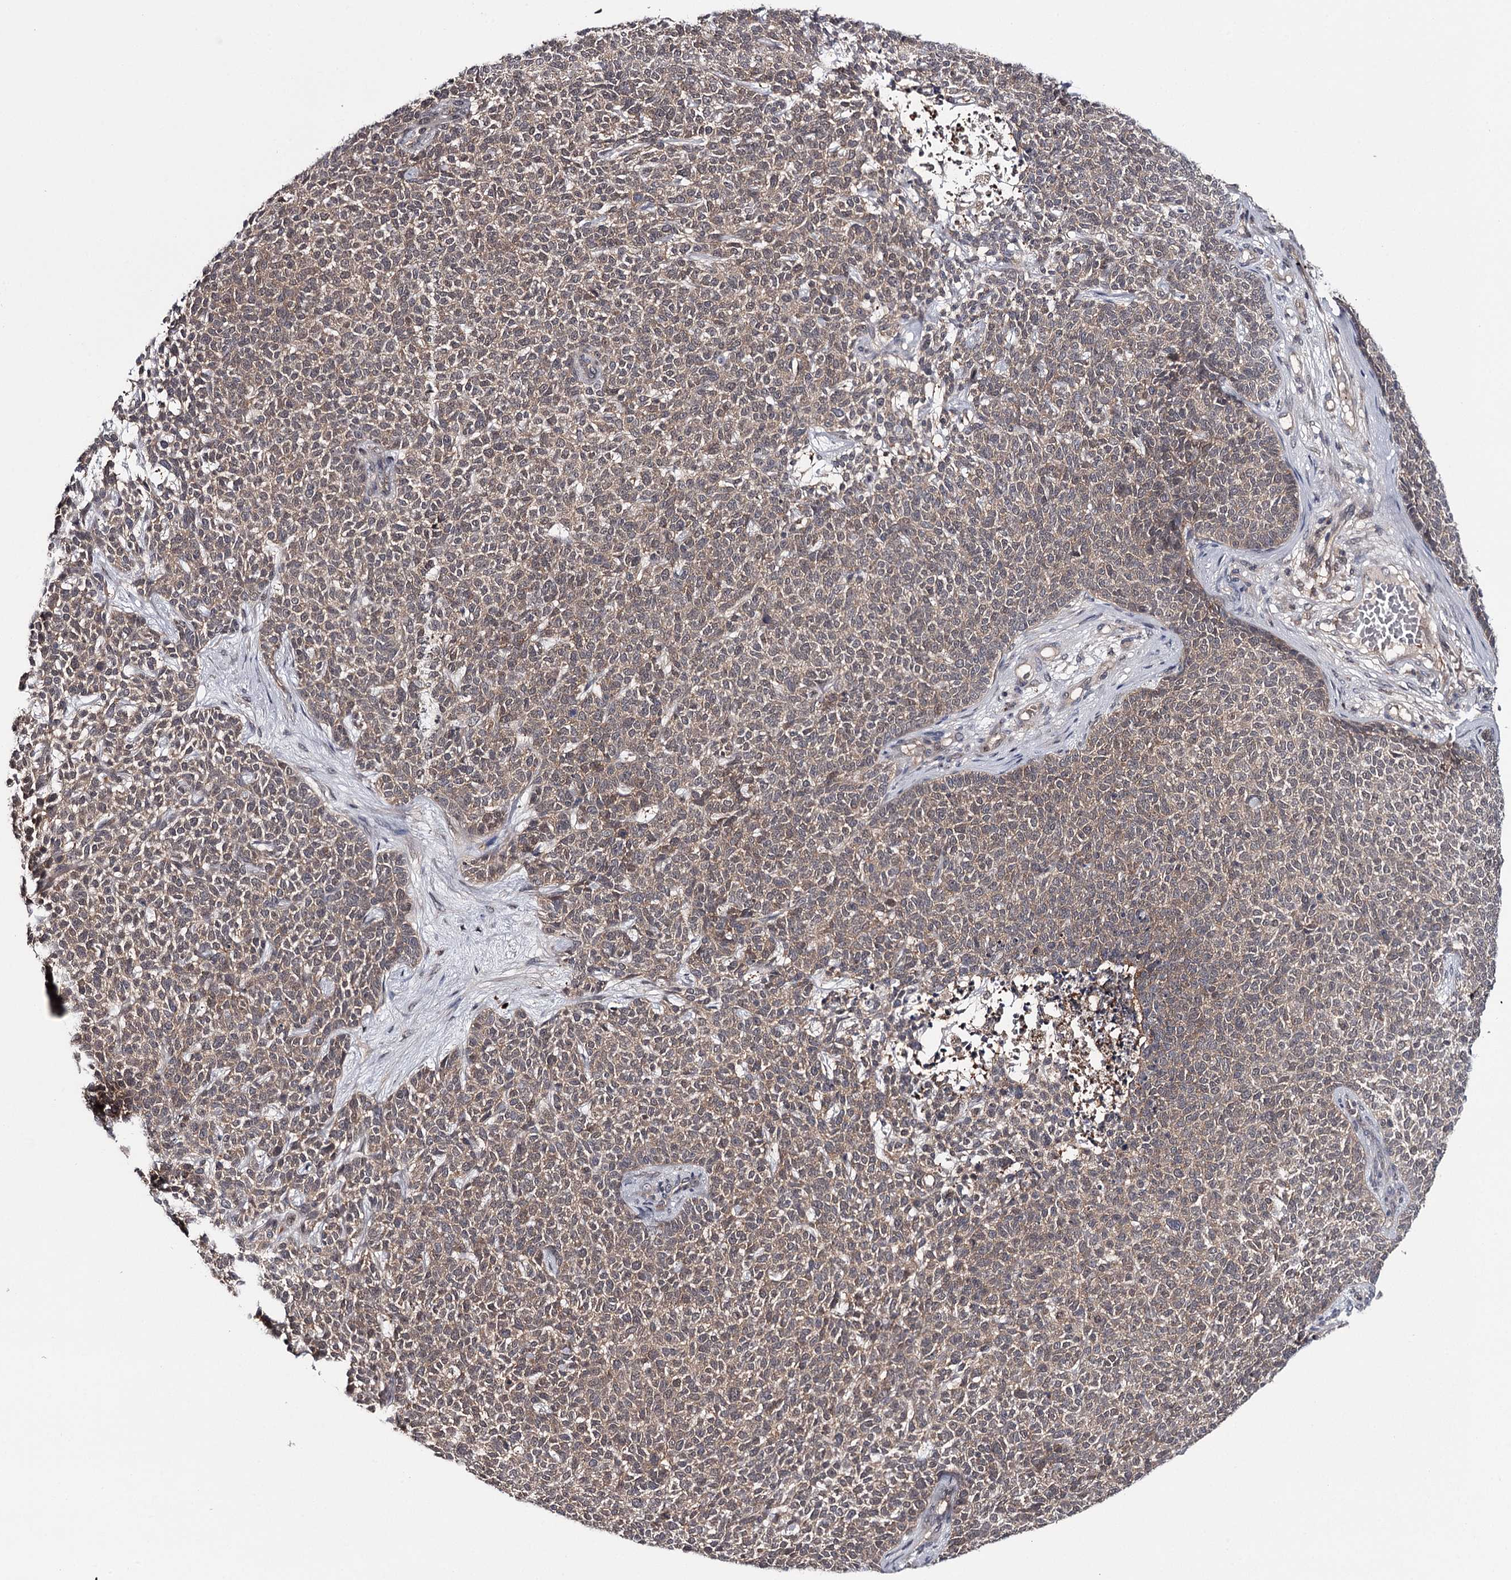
{"staining": {"intensity": "weak", "quantity": "<25%", "location": "cytoplasmic/membranous"}, "tissue": "skin cancer", "cell_type": "Tumor cells", "image_type": "cancer", "snomed": [{"axis": "morphology", "description": "Basal cell carcinoma"}, {"axis": "topography", "description": "Skin"}], "caption": "Tumor cells are negative for brown protein staining in basal cell carcinoma (skin). Nuclei are stained in blue.", "gene": "GTSF1", "patient": {"sex": "female", "age": 84}}